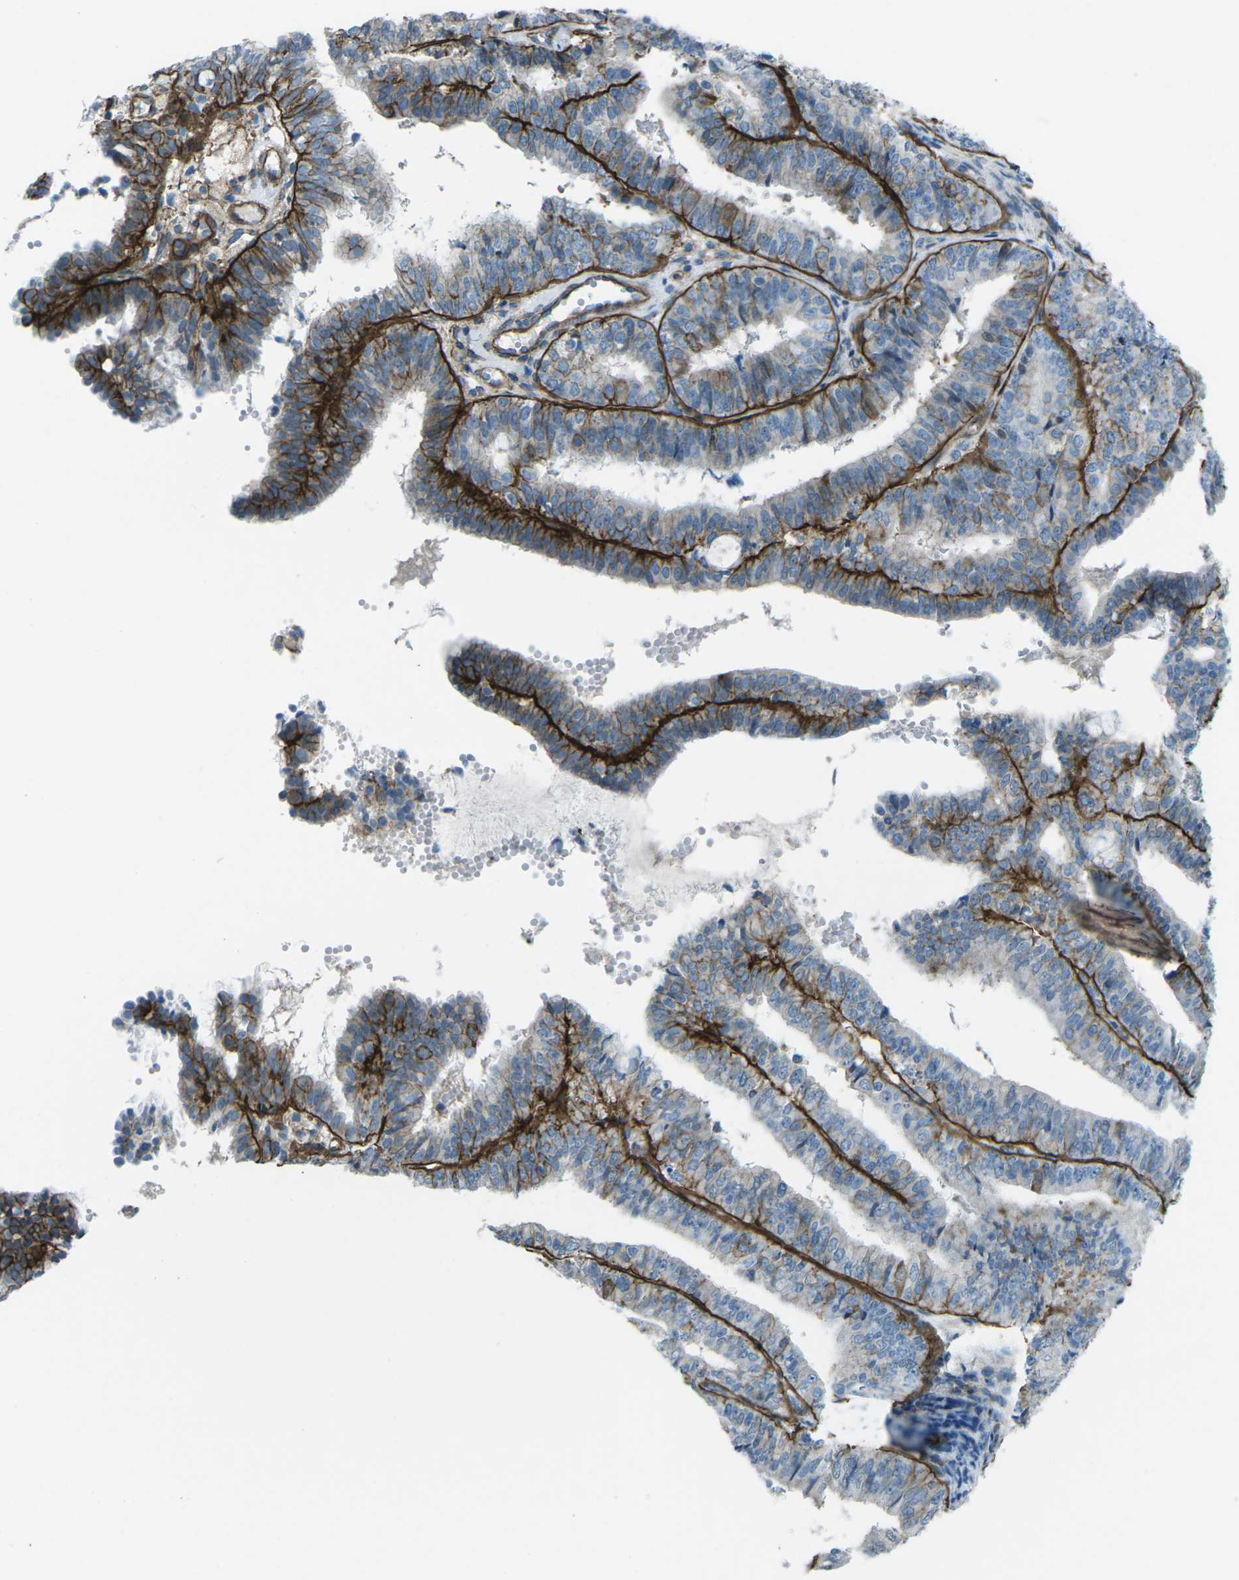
{"staining": {"intensity": "negative", "quantity": "none", "location": "none"}, "tissue": "endometrial cancer", "cell_type": "Tumor cells", "image_type": "cancer", "snomed": [{"axis": "morphology", "description": "Adenocarcinoma, NOS"}, {"axis": "topography", "description": "Endometrium"}], "caption": "High magnification brightfield microscopy of adenocarcinoma (endometrial) stained with DAB (brown) and counterstained with hematoxylin (blue): tumor cells show no significant expression.", "gene": "UTRN", "patient": {"sex": "female", "age": 63}}